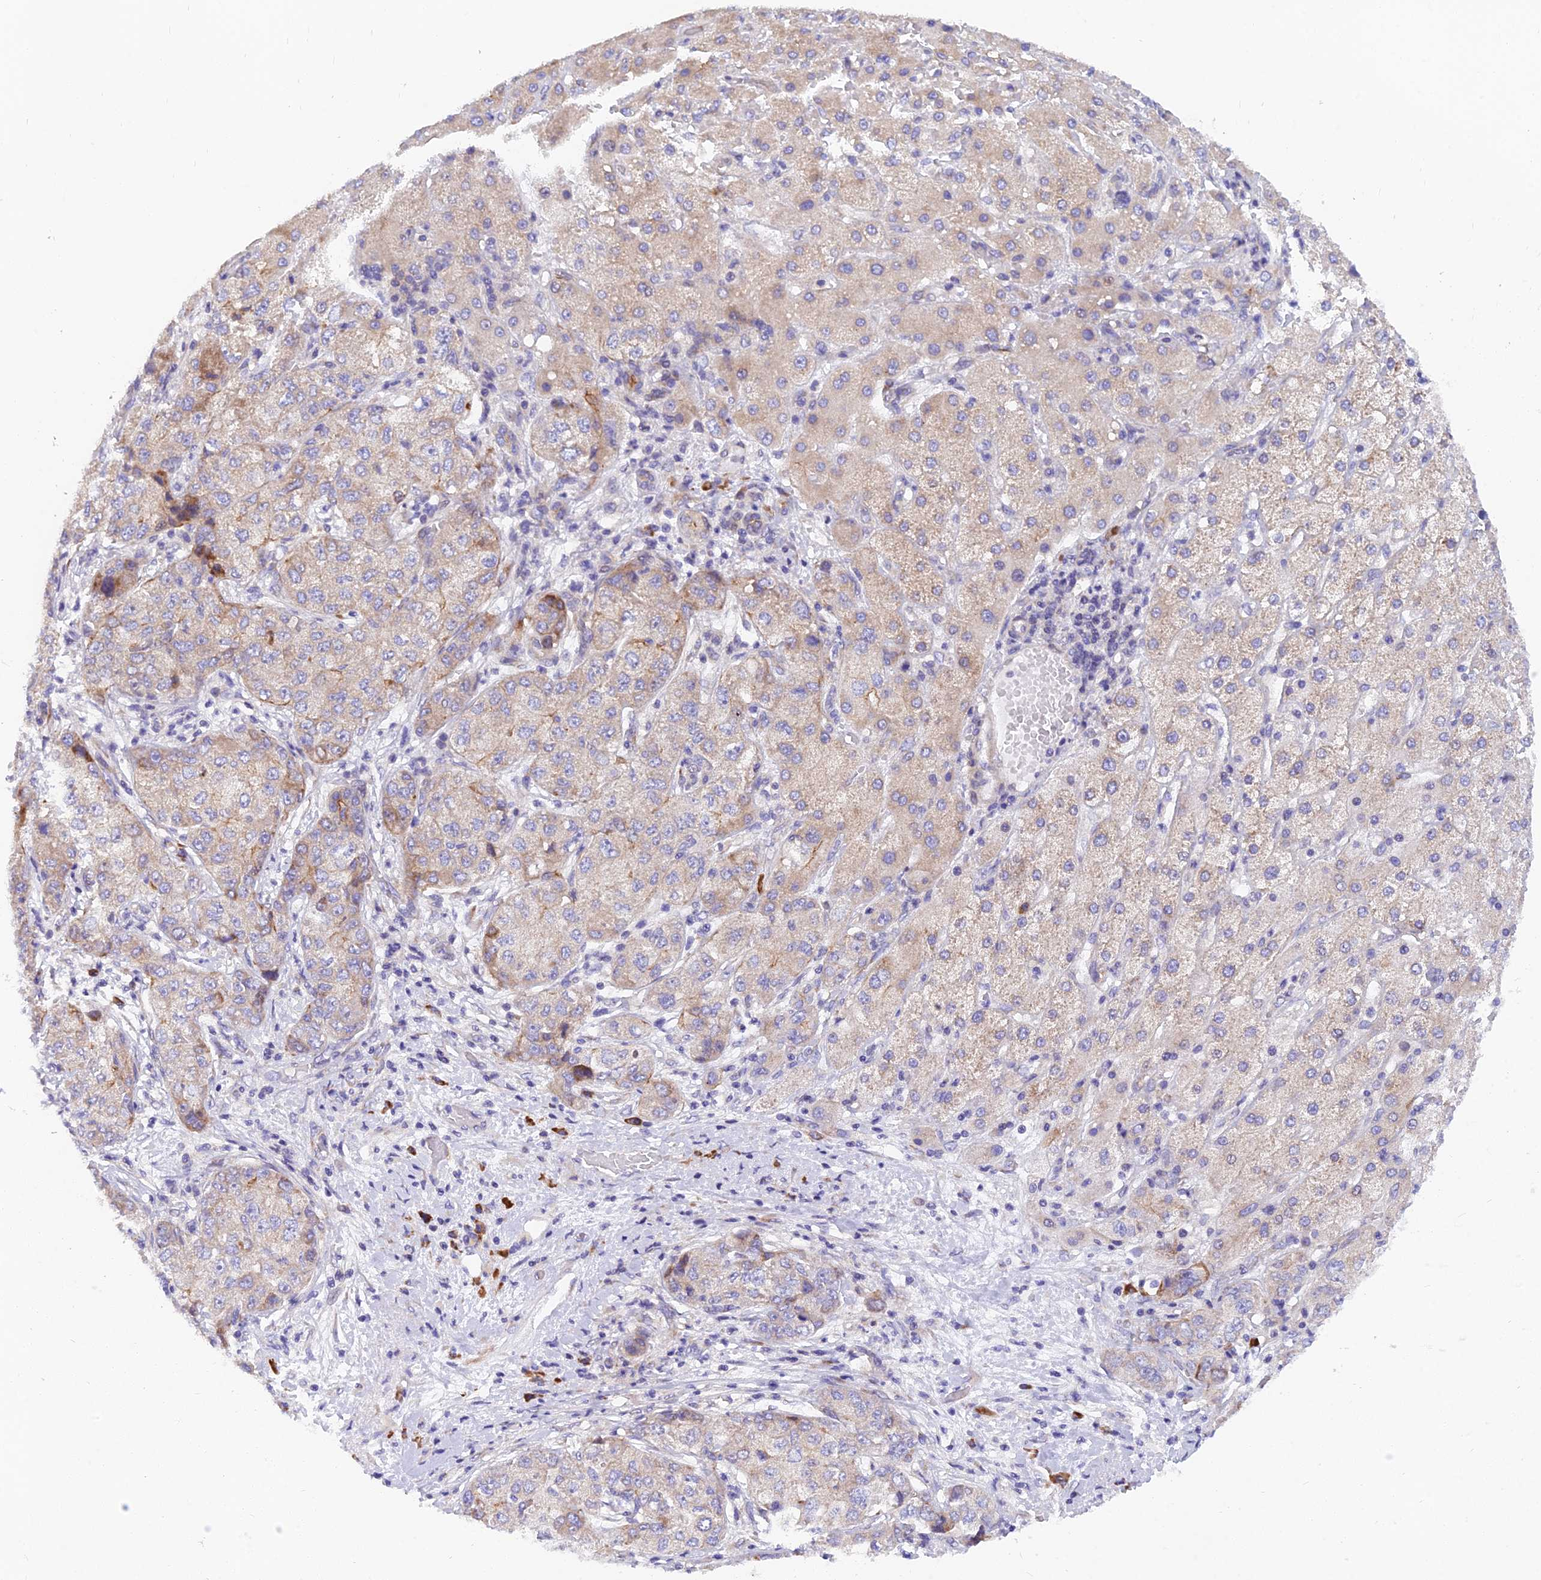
{"staining": {"intensity": "moderate", "quantity": "<25%", "location": "cytoplasmic/membranous"}, "tissue": "liver cancer", "cell_type": "Tumor cells", "image_type": "cancer", "snomed": [{"axis": "morphology", "description": "Carcinoma, Hepatocellular, NOS"}, {"axis": "topography", "description": "Liver"}], "caption": "Moderate cytoplasmic/membranous staining for a protein is present in about <25% of tumor cells of liver hepatocellular carcinoma using immunohistochemistry.", "gene": "MVB12A", "patient": {"sex": "male", "age": 80}}